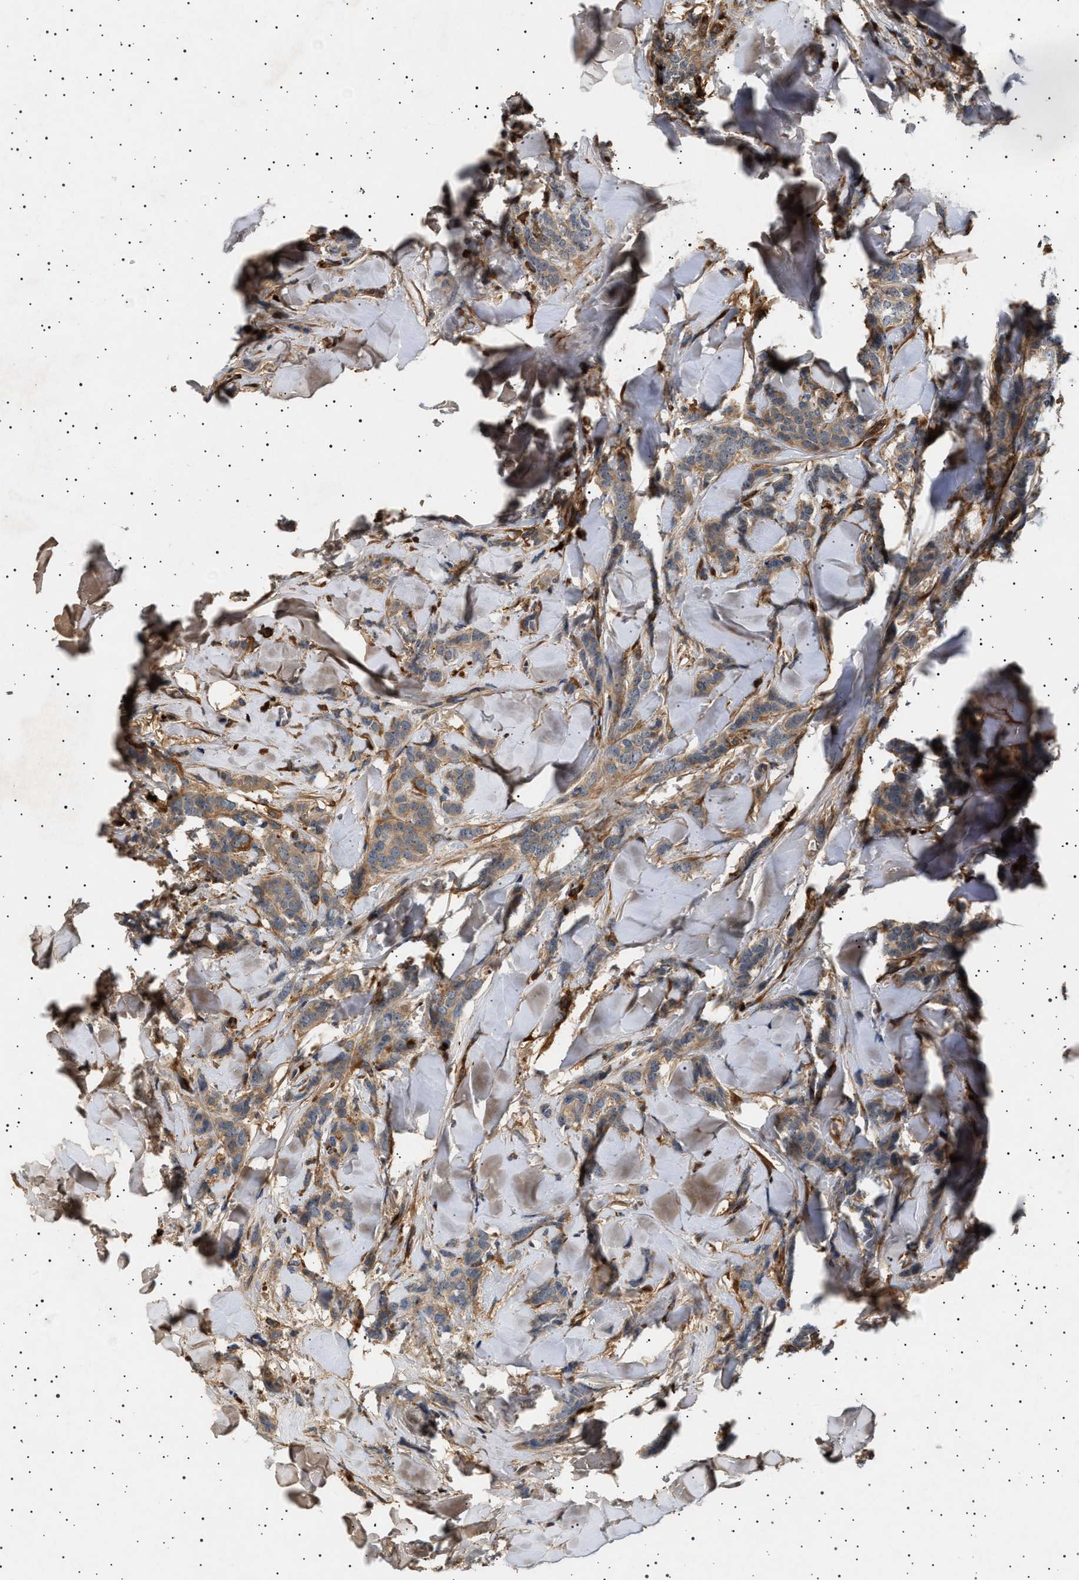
{"staining": {"intensity": "weak", "quantity": ">75%", "location": "cytoplasmic/membranous"}, "tissue": "breast cancer", "cell_type": "Tumor cells", "image_type": "cancer", "snomed": [{"axis": "morphology", "description": "Lobular carcinoma"}, {"axis": "topography", "description": "Skin"}, {"axis": "topography", "description": "Breast"}], "caption": "DAB immunohistochemical staining of breast cancer (lobular carcinoma) reveals weak cytoplasmic/membranous protein staining in approximately >75% of tumor cells.", "gene": "FICD", "patient": {"sex": "female", "age": 46}}